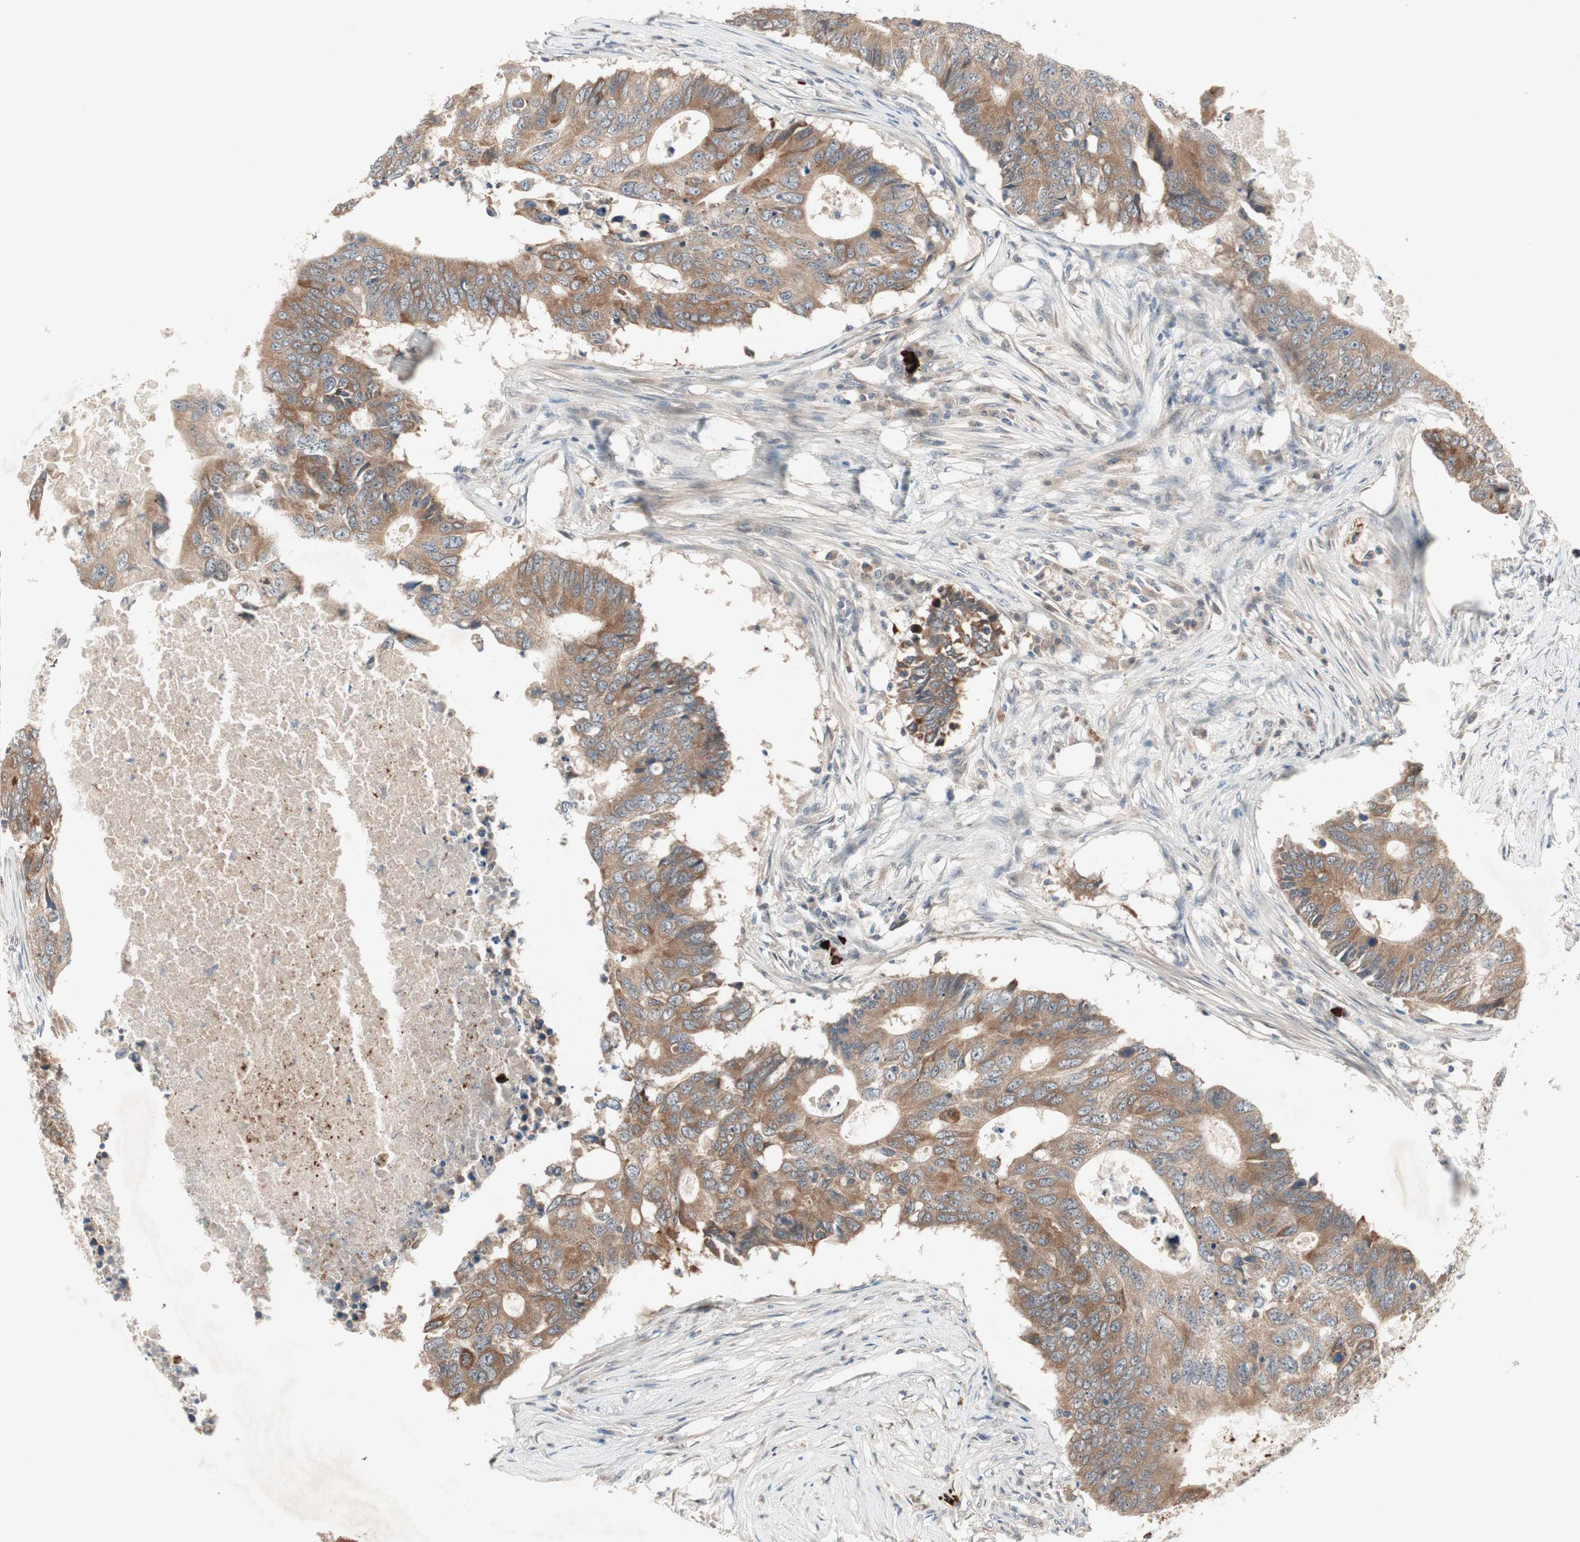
{"staining": {"intensity": "moderate", "quantity": ">75%", "location": "cytoplasmic/membranous"}, "tissue": "colorectal cancer", "cell_type": "Tumor cells", "image_type": "cancer", "snomed": [{"axis": "morphology", "description": "Adenocarcinoma, NOS"}, {"axis": "topography", "description": "Colon"}], "caption": "Protein expression analysis of adenocarcinoma (colorectal) displays moderate cytoplasmic/membranous expression in about >75% of tumor cells. The staining was performed using DAB (3,3'-diaminobenzidine), with brown indicating positive protein expression. Nuclei are stained blue with hematoxylin.", "gene": "PGBD1", "patient": {"sex": "male", "age": 71}}